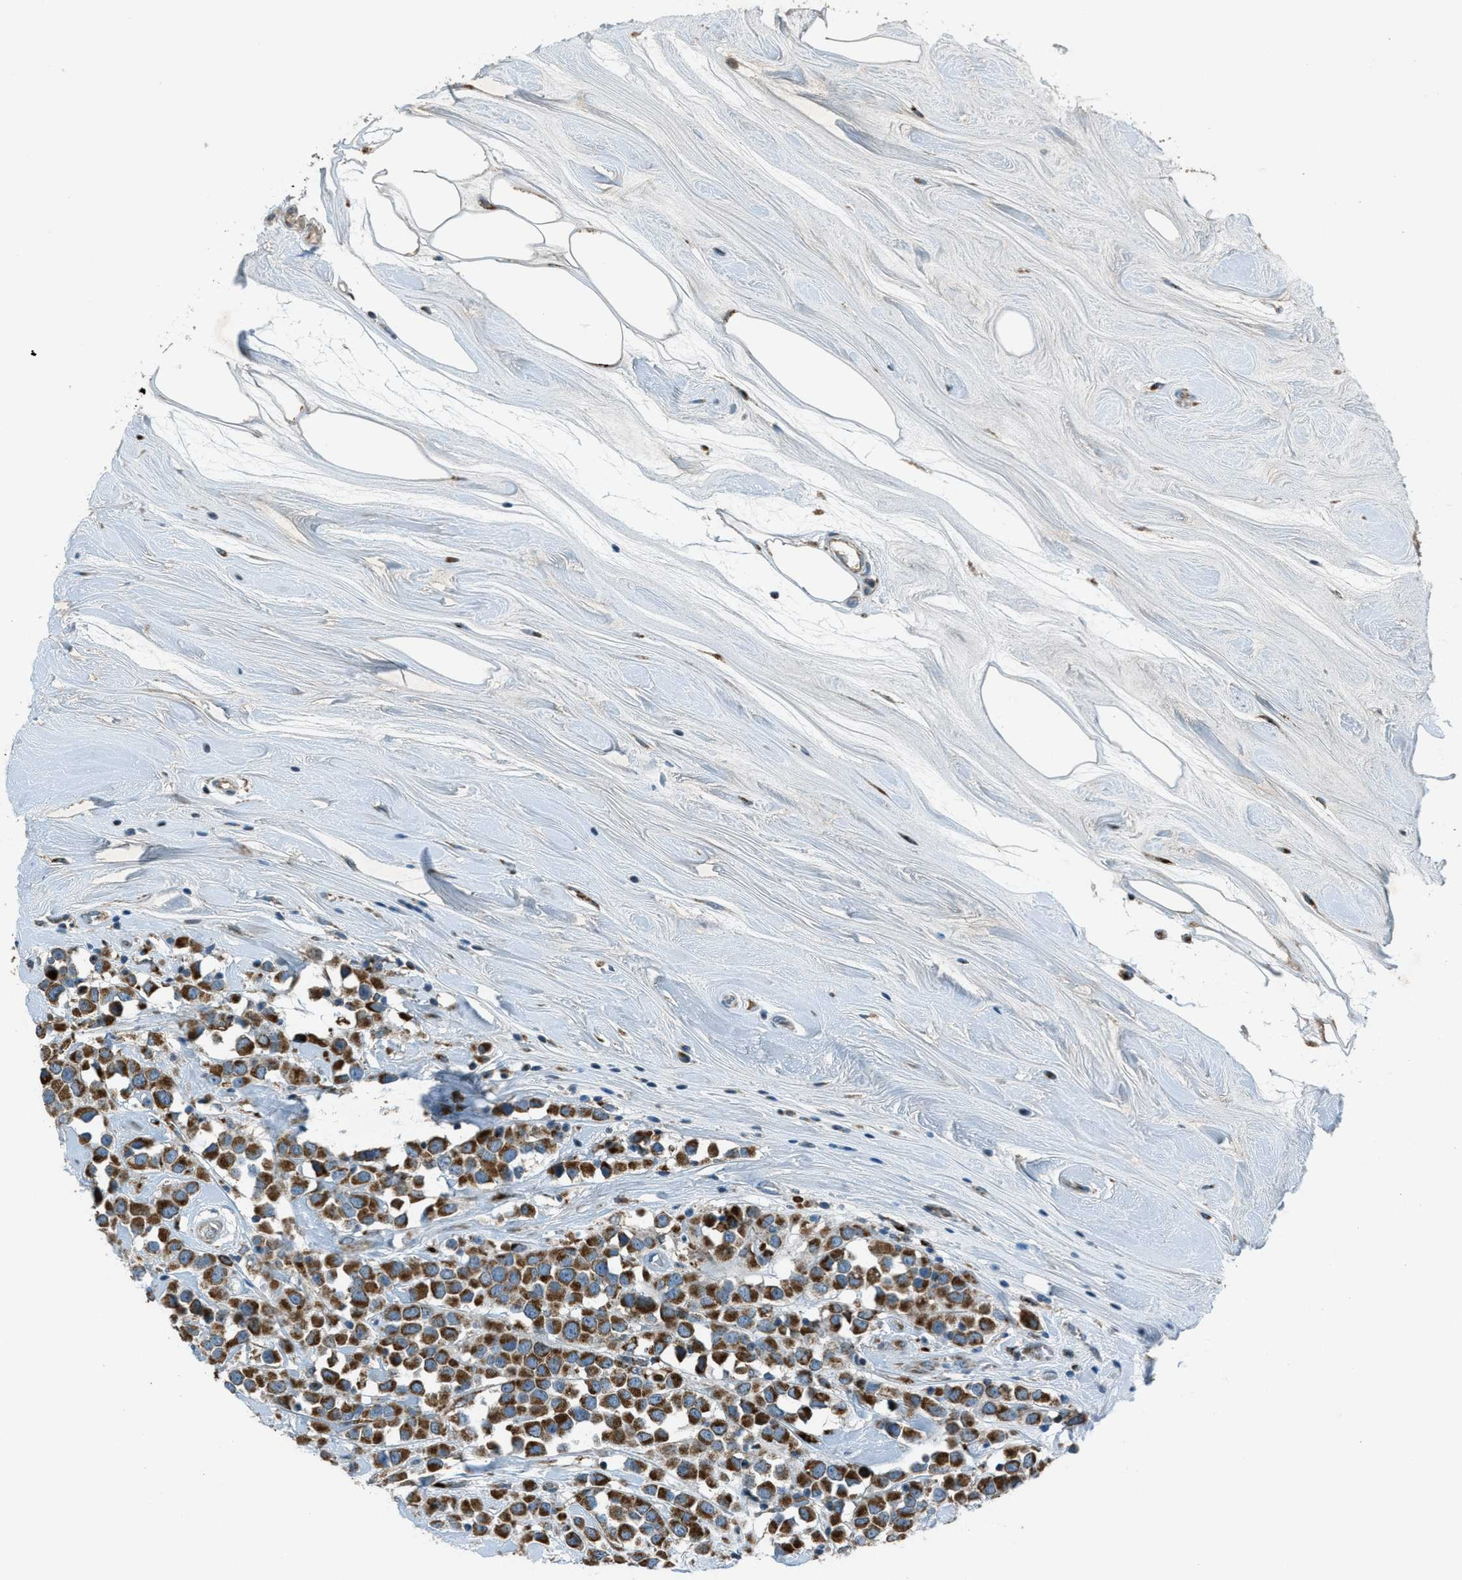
{"staining": {"intensity": "strong", "quantity": ">75%", "location": "cytoplasmic/membranous"}, "tissue": "breast cancer", "cell_type": "Tumor cells", "image_type": "cancer", "snomed": [{"axis": "morphology", "description": "Duct carcinoma"}, {"axis": "topography", "description": "Breast"}], "caption": "This is an image of IHC staining of breast invasive ductal carcinoma, which shows strong expression in the cytoplasmic/membranous of tumor cells.", "gene": "BCKDK", "patient": {"sex": "female", "age": 61}}